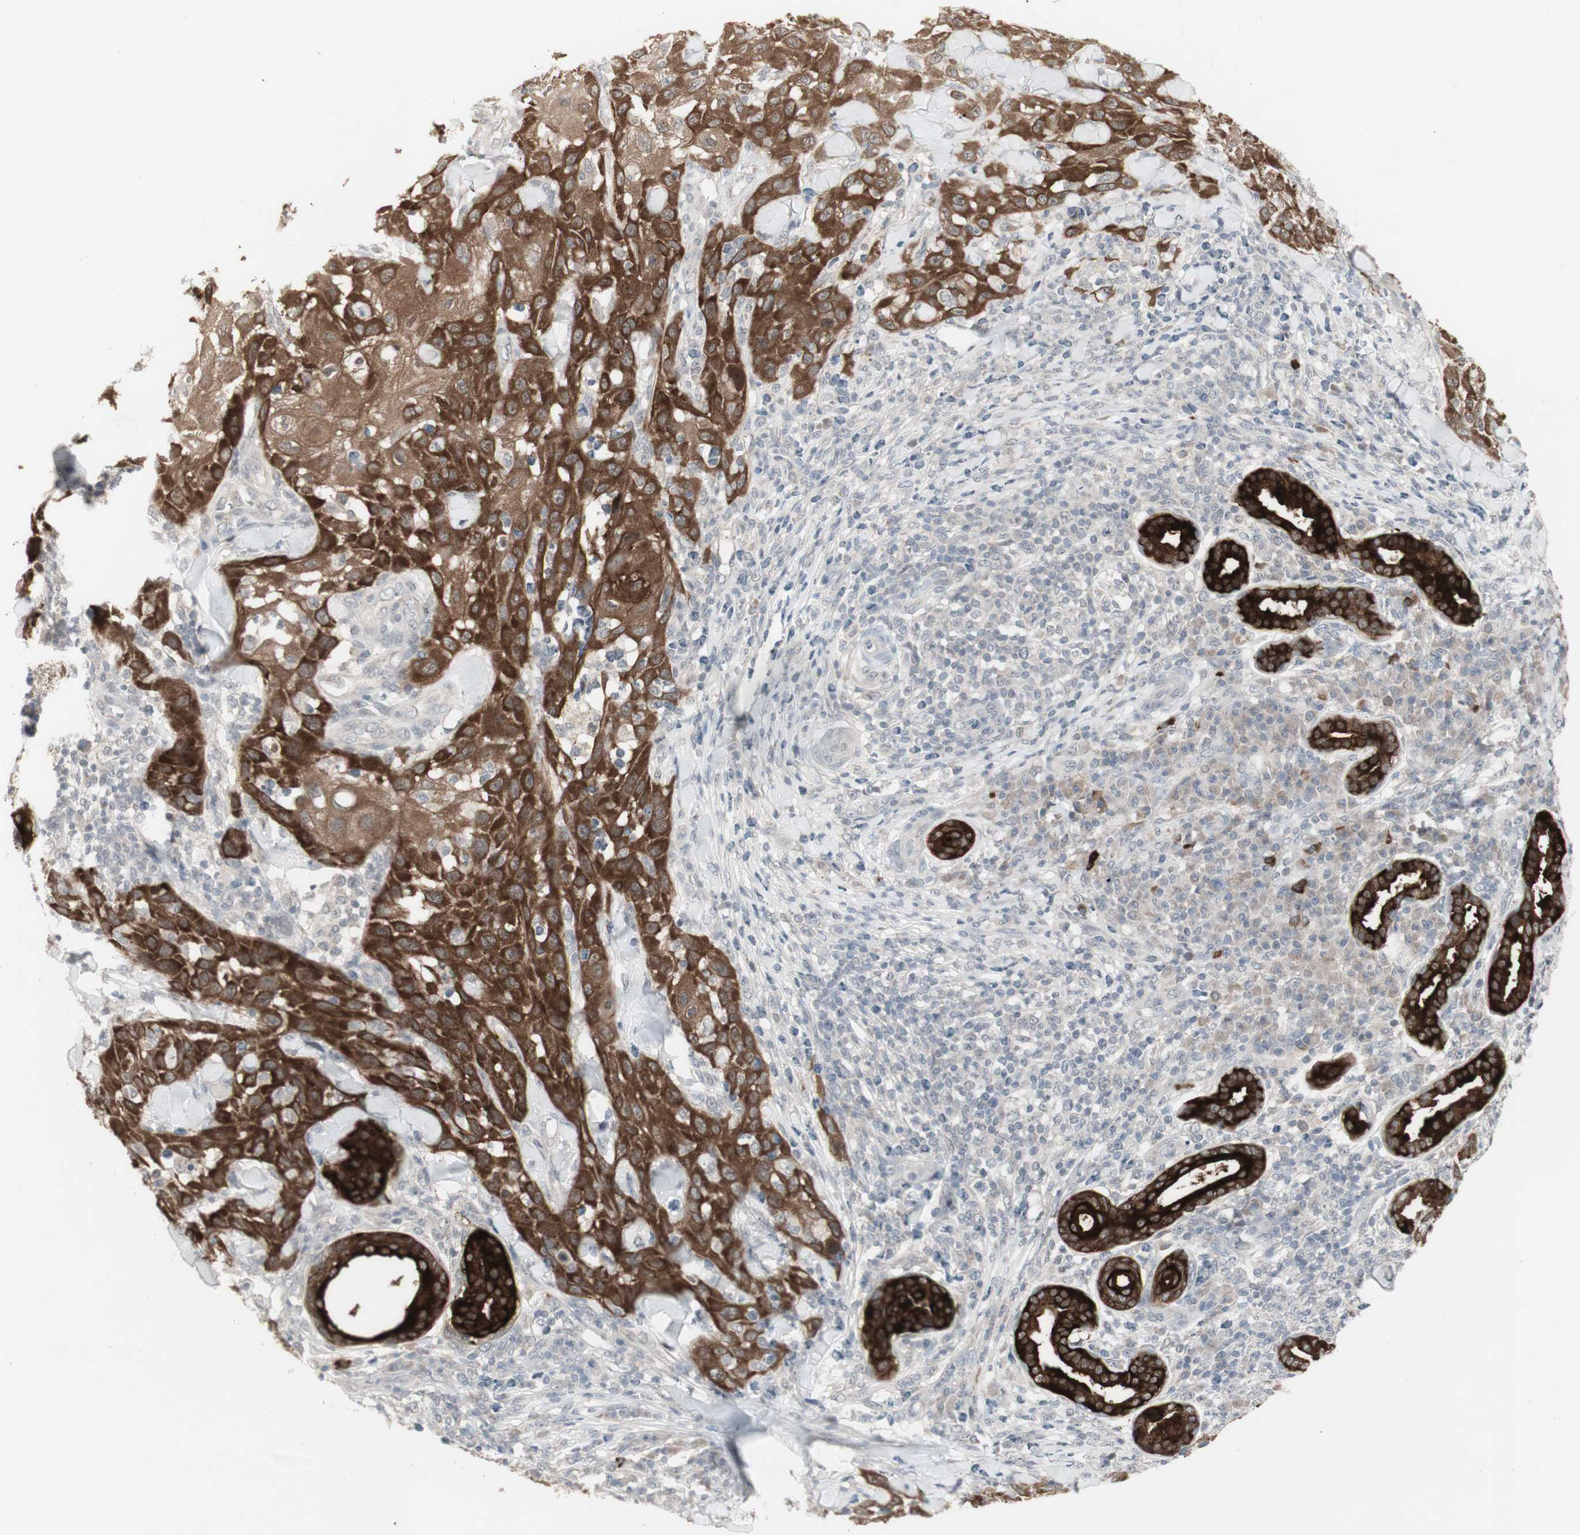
{"staining": {"intensity": "strong", "quantity": ">75%", "location": "cytoplasmic/membranous"}, "tissue": "skin cancer", "cell_type": "Tumor cells", "image_type": "cancer", "snomed": [{"axis": "morphology", "description": "Squamous cell carcinoma, NOS"}, {"axis": "topography", "description": "Skin"}], "caption": "Approximately >75% of tumor cells in human skin cancer (squamous cell carcinoma) exhibit strong cytoplasmic/membranous protein expression as visualized by brown immunohistochemical staining.", "gene": "C1orf116", "patient": {"sex": "male", "age": 24}}